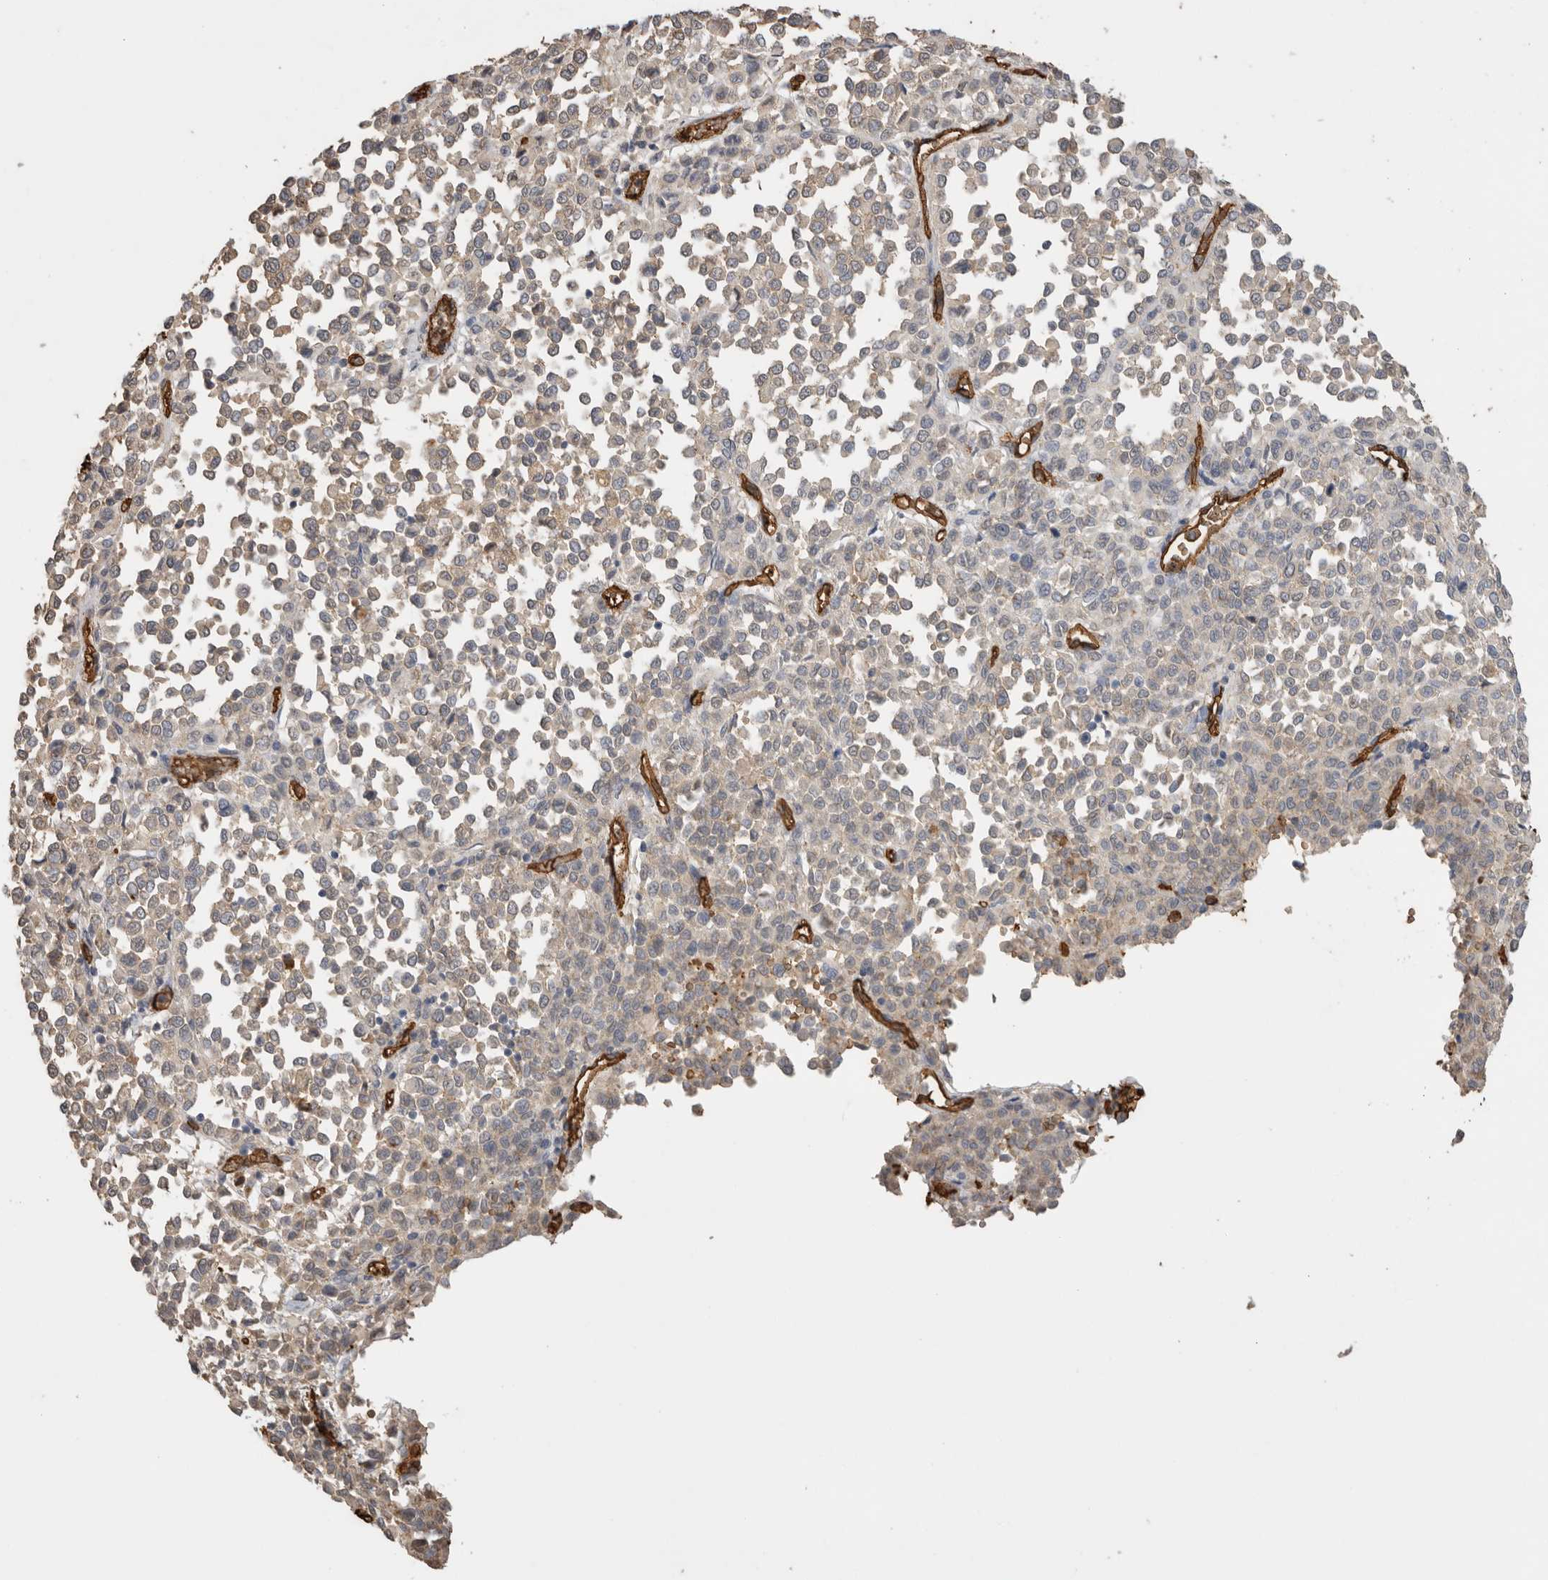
{"staining": {"intensity": "negative", "quantity": "none", "location": "none"}, "tissue": "melanoma", "cell_type": "Tumor cells", "image_type": "cancer", "snomed": [{"axis": "morphology", "description": "Malignant melanoma, Metastatic site"}, {"axis": "topography", "description": "Pancreas"}], "caption": "Immunohistochemistry of human melanoma displays no staining in tumor cells.", "gene": "IL27", "patient": {"sex": "female", "age": 30}}